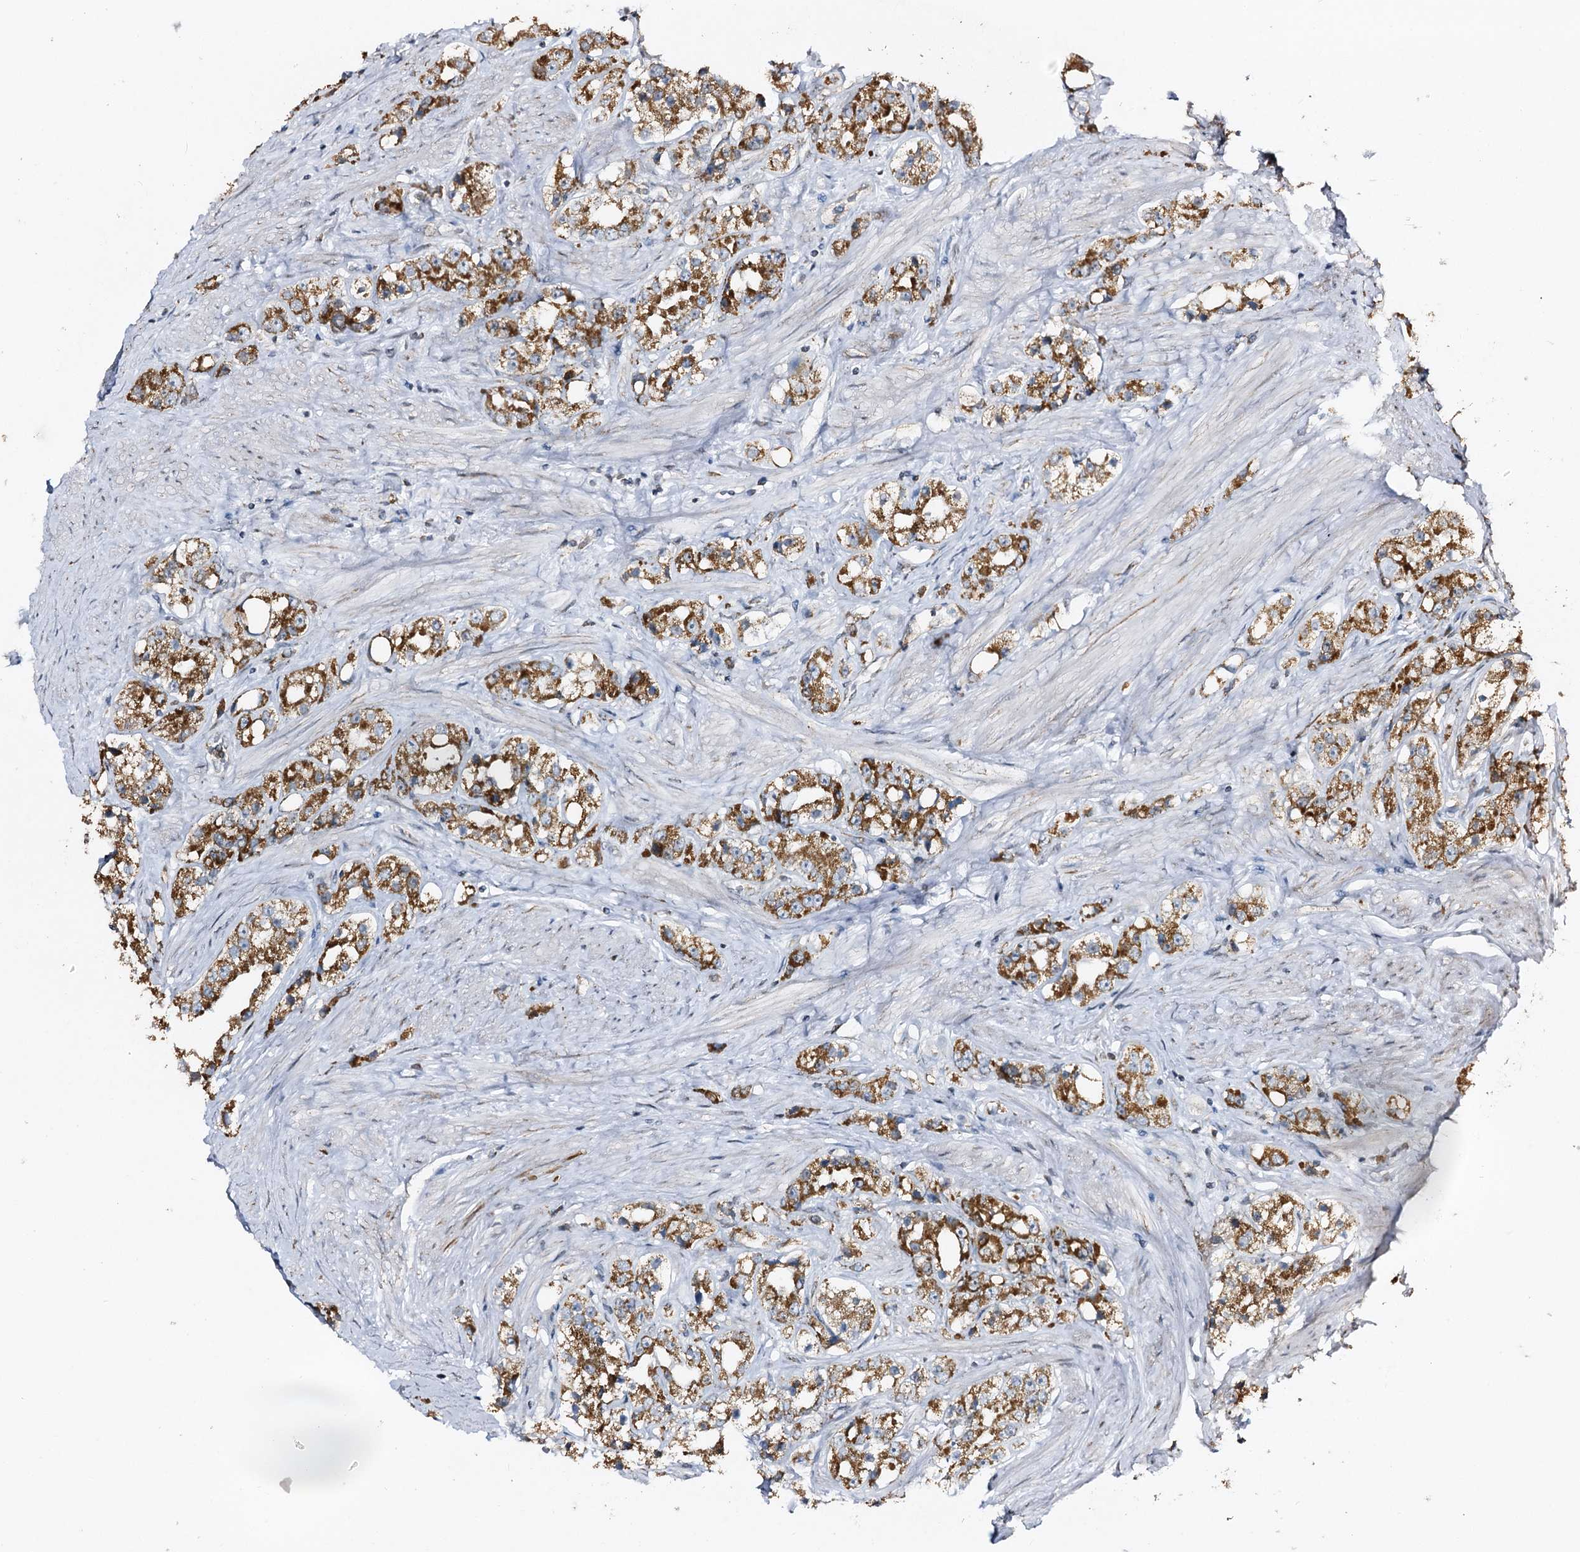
{"staining": {"intensity": "moderate", "quantity": ">75%", "location": "cytoplasmic/membranous"}, "tissue": "prostate cancer", "cell_type": "Tumor cells", "image_type": "cancer", "snomed": [{"axis": "morphology", "description": "Adenocarcinoma, NOS"}, {"axis": "topography", "description": "Prostate"}], "caption": "A histopathology image of prostate cancer (adenocarcinoma) stained for a protein shows moderate cytoplasmic/membranous brown staining in tumor cells. The staining was performed using DAB to visualize the protein expression in brown, while the nuclei were stained in blue with hematoxylin (Magnification: 20x).", "gene": "CBR4", "patient": {"sex": "male", "age": 79}}